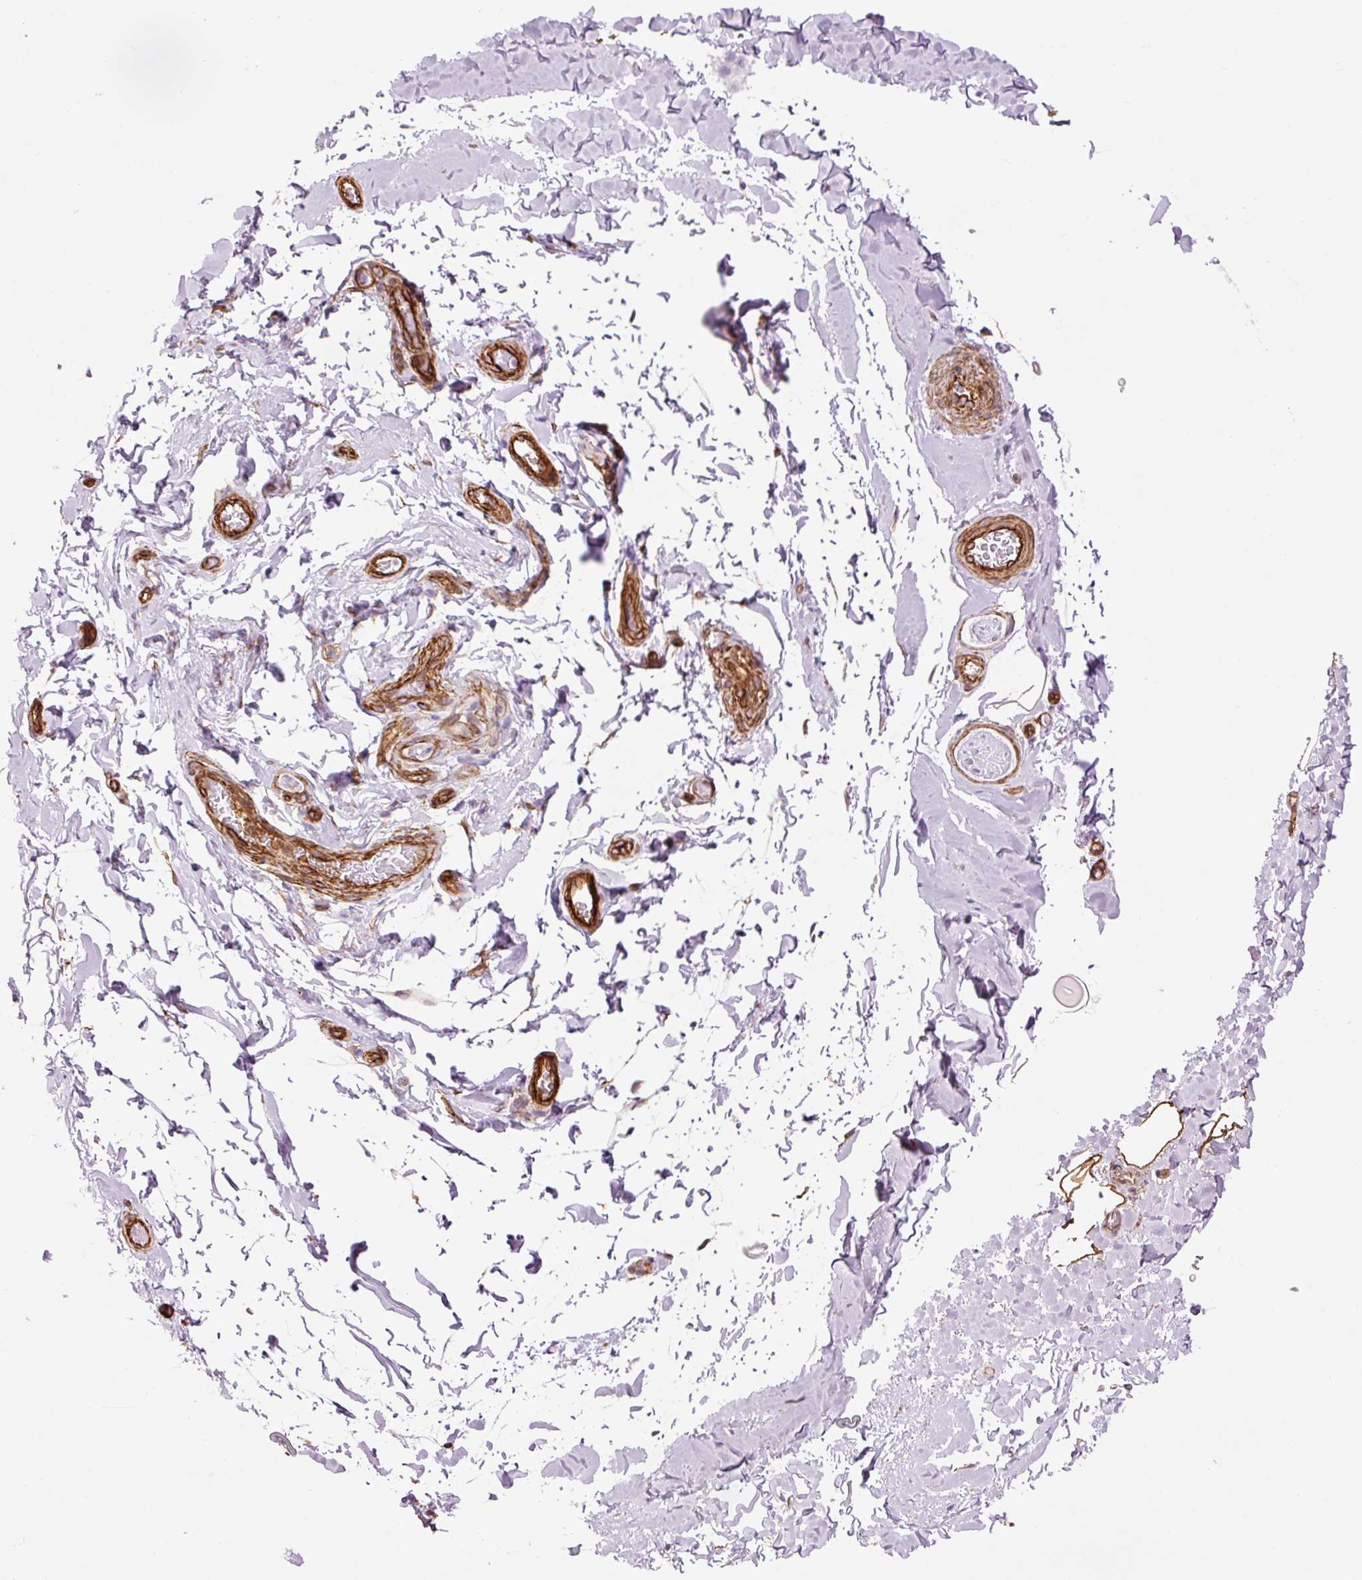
{"staining": {"intensity": "moderate", "quantity": ">75%", "location": "cytoplasmic/membranous"}, "tissue": "adipose tissue", "cell_type": "Adipocytes", "image_type": "normal", "snomed": [{"axis": "morphology", "description": "Normal tissue, NOS"}, {"axis": "topography", "description": "Vascular tissue"}, {"axis": "topography", "description": "Peripheral nerve tissue"}], "caption": "Adipocytes exhibit moderate cytoplasmic/membranous positivity in approximately >75% of cells in normal adipose tissue.", "gene": "CAV1", "patient": {"sex": "male", "age": 41}}